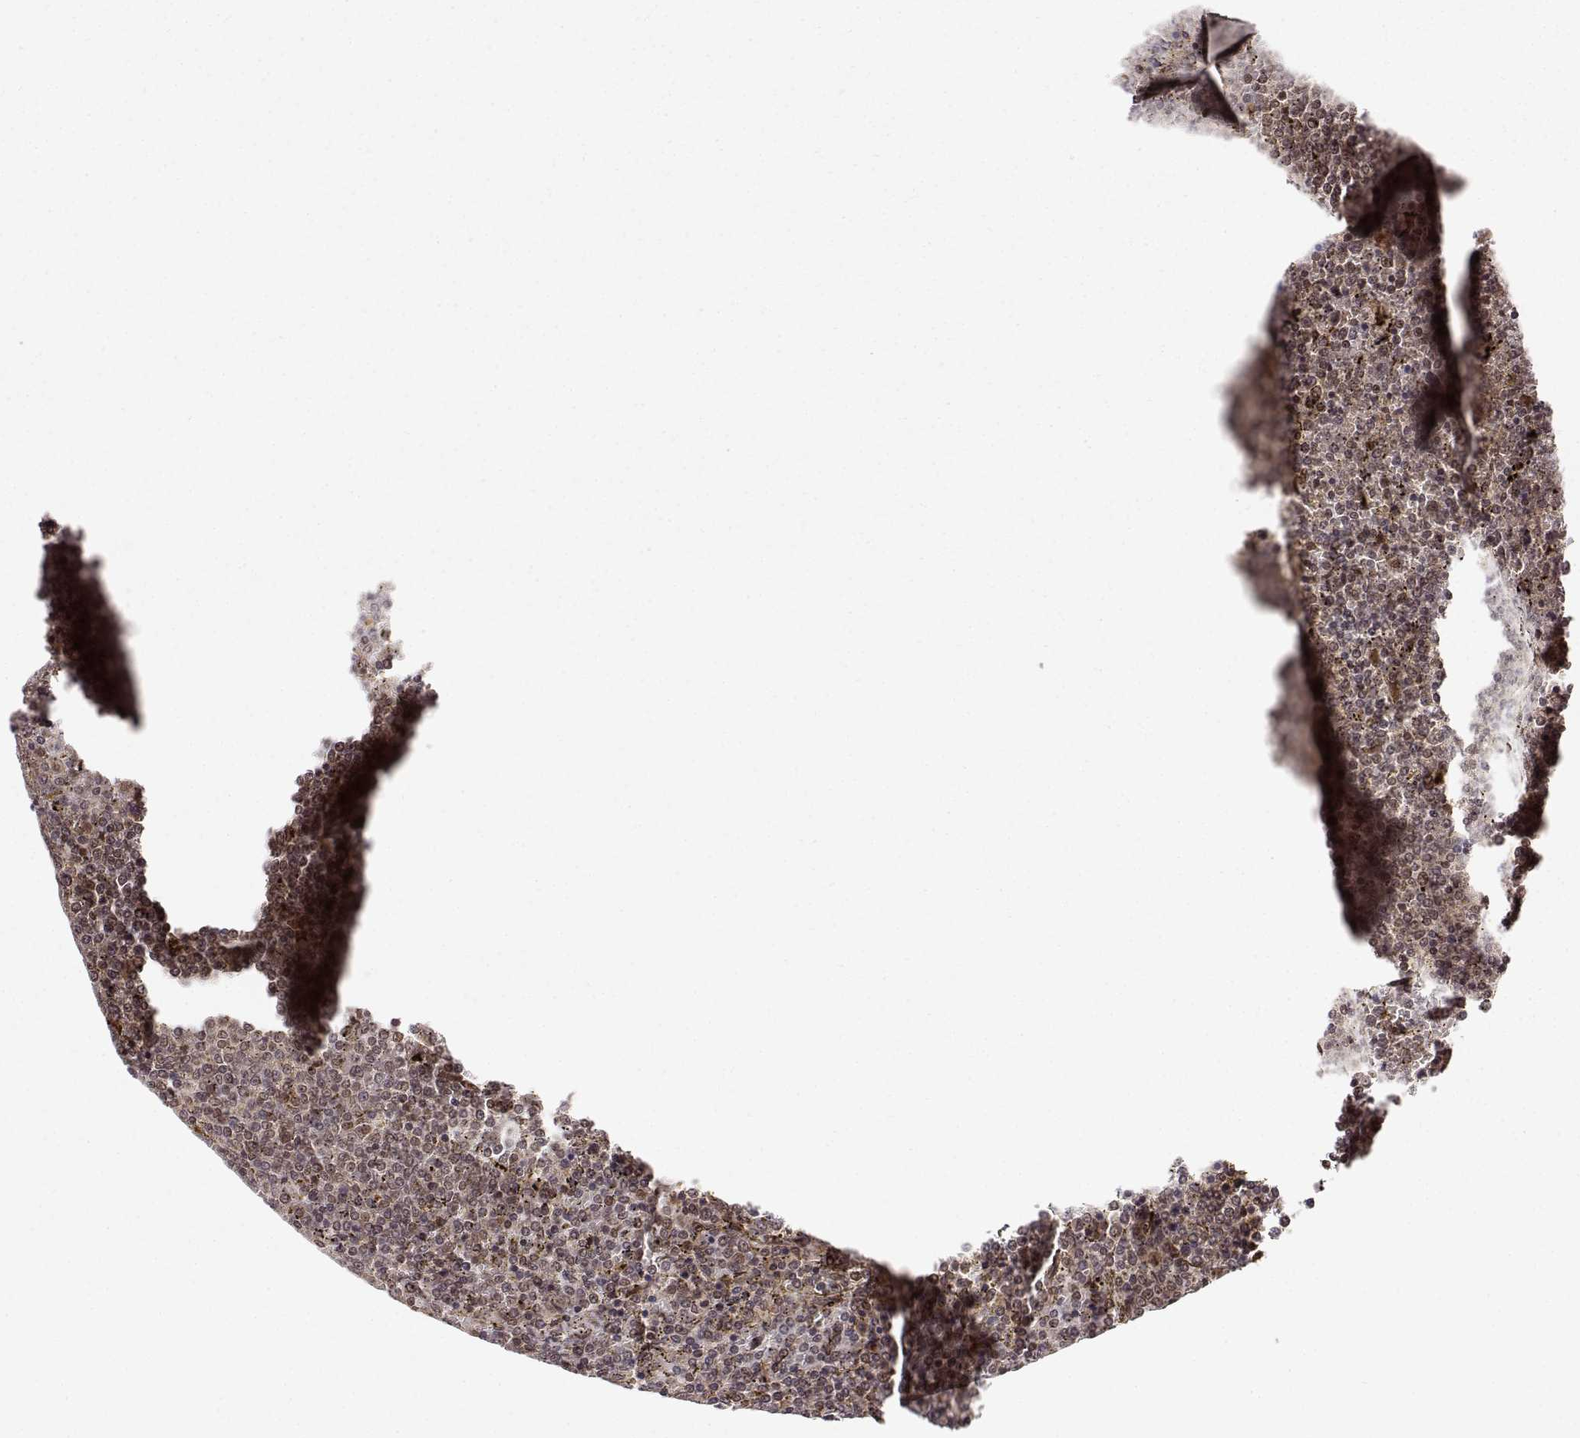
{"staining": {"intensity": "weak", "quantity": ">75%", "location": "cytoplasmic/membranous,nuclear"}, "tissue": "lymphoma", "cell_type": "Tumor cells", "image_type": "cancer", "snomed": [{"axis": "morphology", "description": "Malignant lymphoma, non-Hodgkin's type, Low grade"}, {"axis": "topography", "description": "Spleen"}], "caption": "Immunohistochemical staining of human low-grade malignant lymphoma, non-Hodgkin's type exhibits weak cytoplasmic/membranous and nuclear protein staining in approximately >75% of tumor cells.", "gene": "MAEA", "patient": {"sex": "female", "age": 77}}